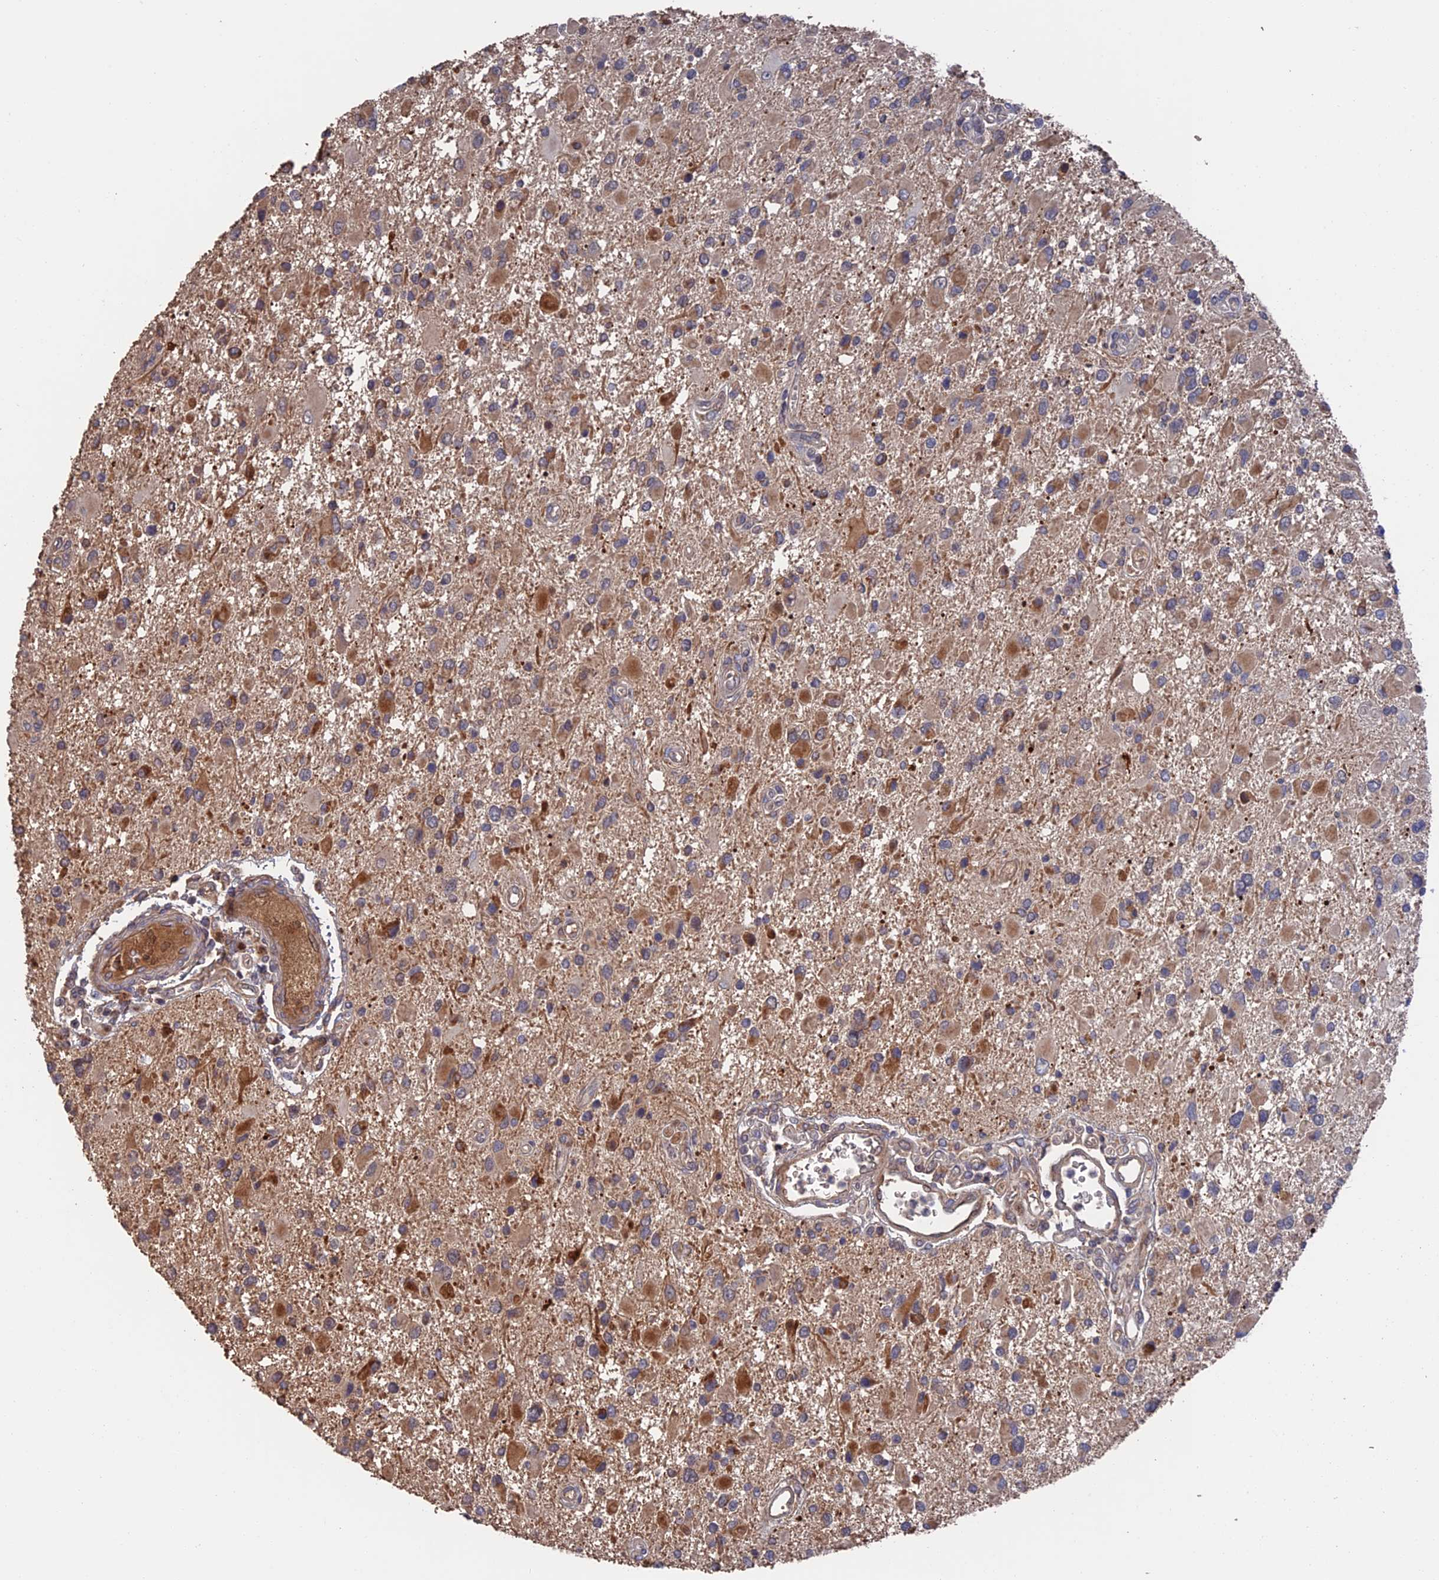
{"staining": {"intensity": "moderate", "quantity": "<25%", "location": "cytoplasmic/membranous"}, "tissue": "glioma", "cell_type": "Tumor cells", "image_type": "cancer", "snomed": [{"axis": "morphology", "description": "Glioma, malignant, High grade"}, {"axis": "topography", "description": "Brain"}], "caption": "This is a photomicrograph of immunohistochemistry (IHC) staining of glioma, which shows moderate staining in the cytoplasmic/membranous of tumor cells.", "gene": "HPF1", "patient": {"sex": "male", "age": 53}}